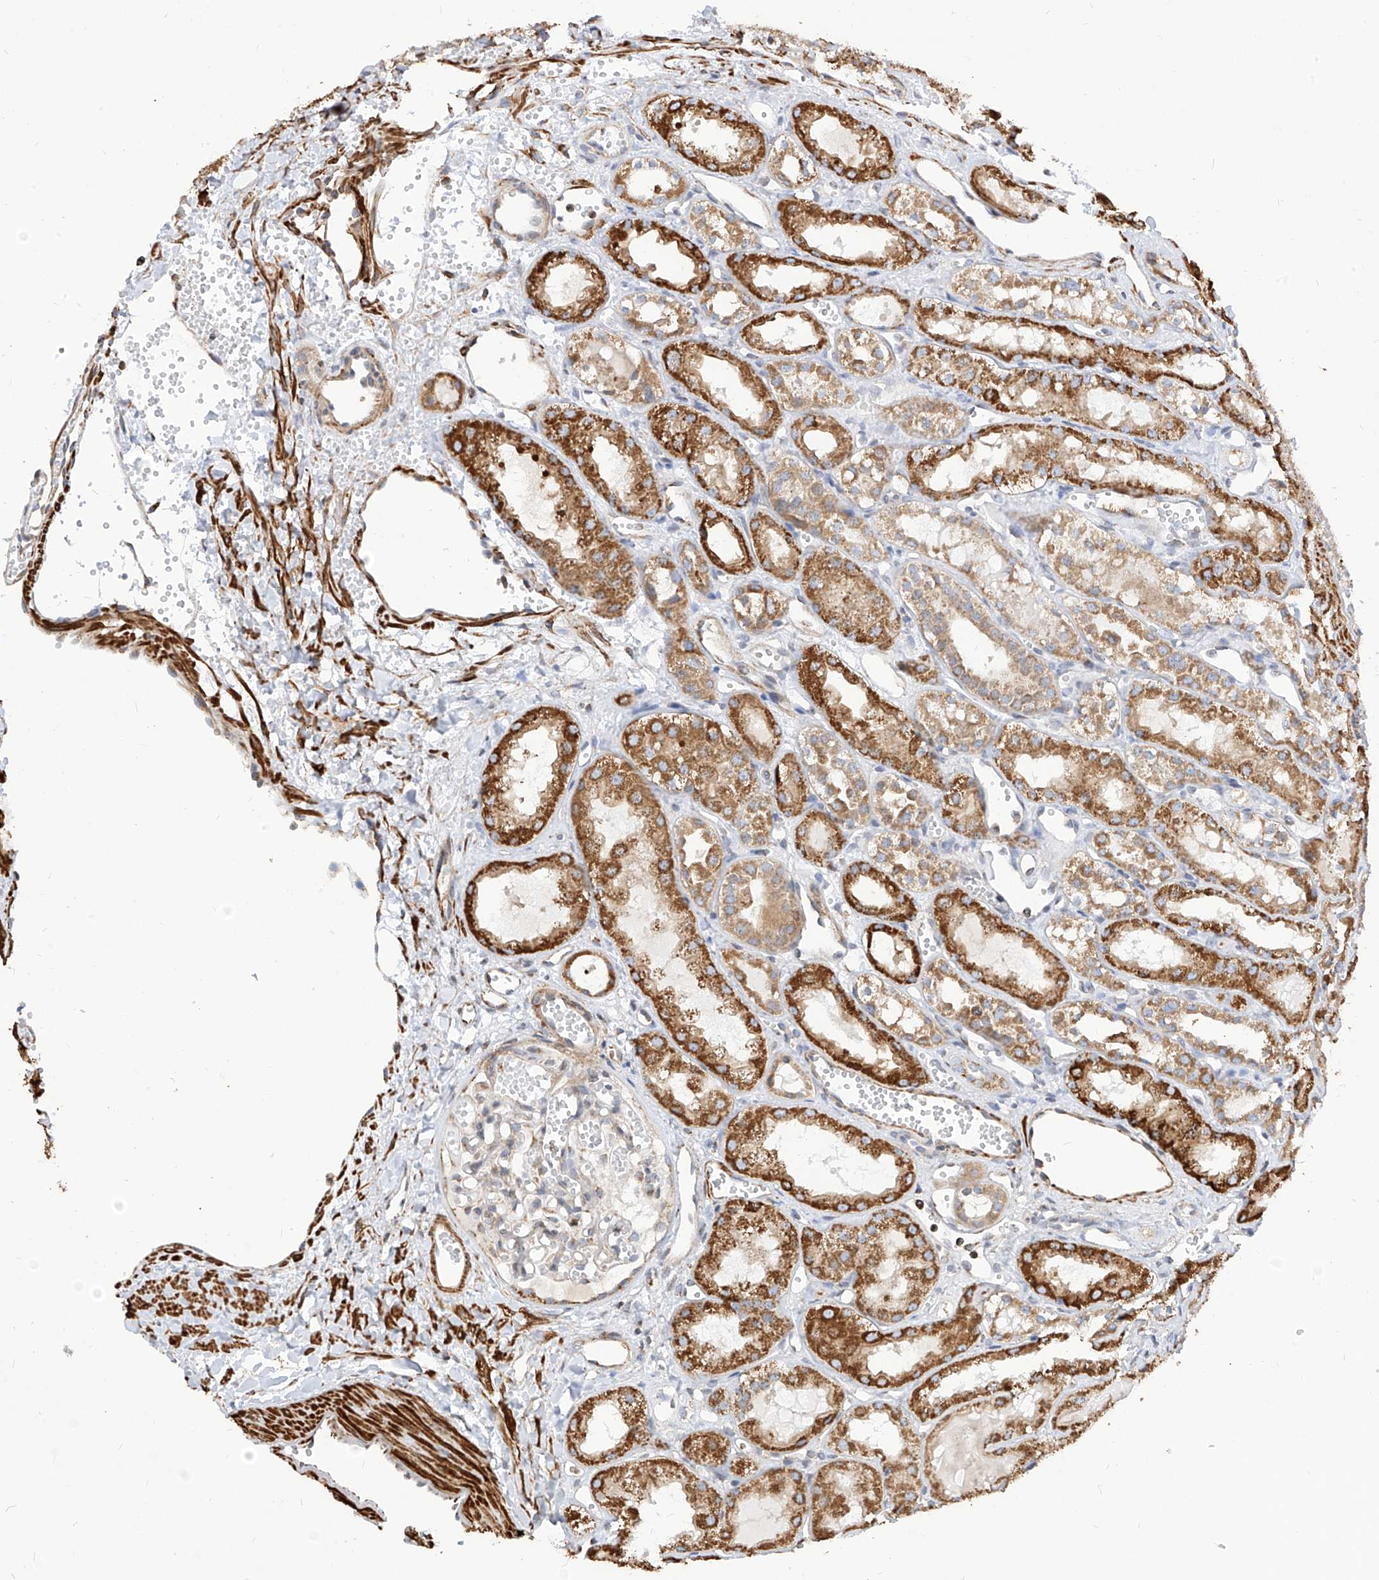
{"staining": {"intensity": "weak", "quantity": "25%-75%", "location": "cytoplasmic/membranous"}, "tissue": "kidney", "cell_type": "Cells in glomeruli", "image_type": "normal", "snomed": [{"axis": "morphology", "description": "Normal tissue, NOS"}, {"axis": "topography", "description": "Kidney"}], "caption": "The immunohistochemical stain labels weak cytoplasmic/membranous positivity in cells in glomeruli of unremarkable kidney. (Brightfield microscopy of DAB IHC at high magnification).", "gene": "TTLL8", "patient": {"sex": "male", "age": 16}}